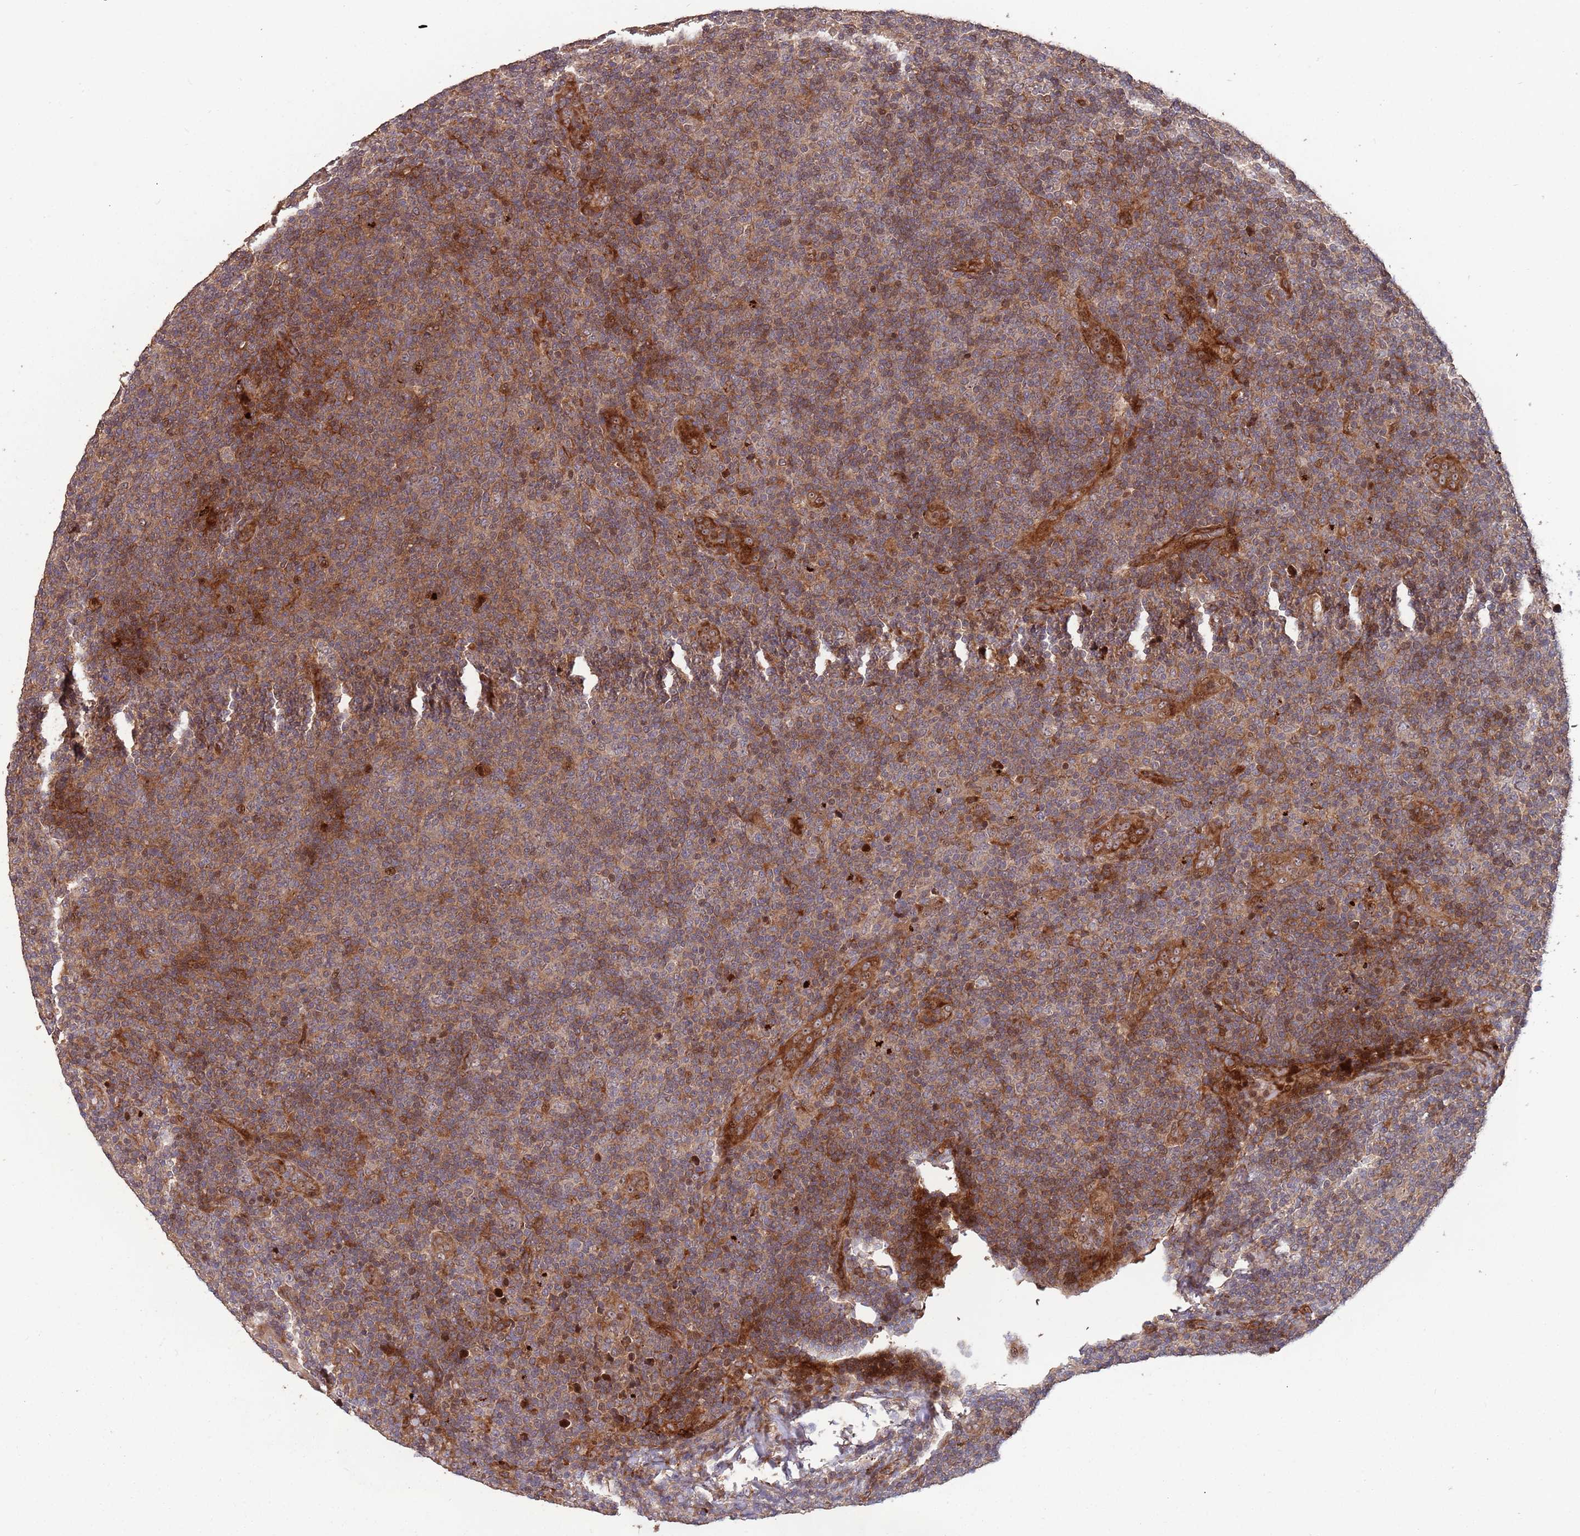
{"staining": {"intensity": "weak", "quantity": ">75%", "location": "cytoplasmic/membranous"}, "tissue": "lymphoma", "cell_type": "Tumor cells", "image_type": "cancer", "snomed": [{"axis": "morphology", "description": "Malignant lymphoma, non-Hodgkin's type, Low grade"}, {"axis": "topography", "description": "Lymph node"}], "caption": "A micrograph showing weak cytoplasmic/membranous expression in approximately >75% of tumor cells in low-grade malignant lymphoma, non-Hodgkin's type, as visualized by brown immunohistochemical staining.", "gene": "ZNF428", "patient": {"sex": "male", "age": 66}}